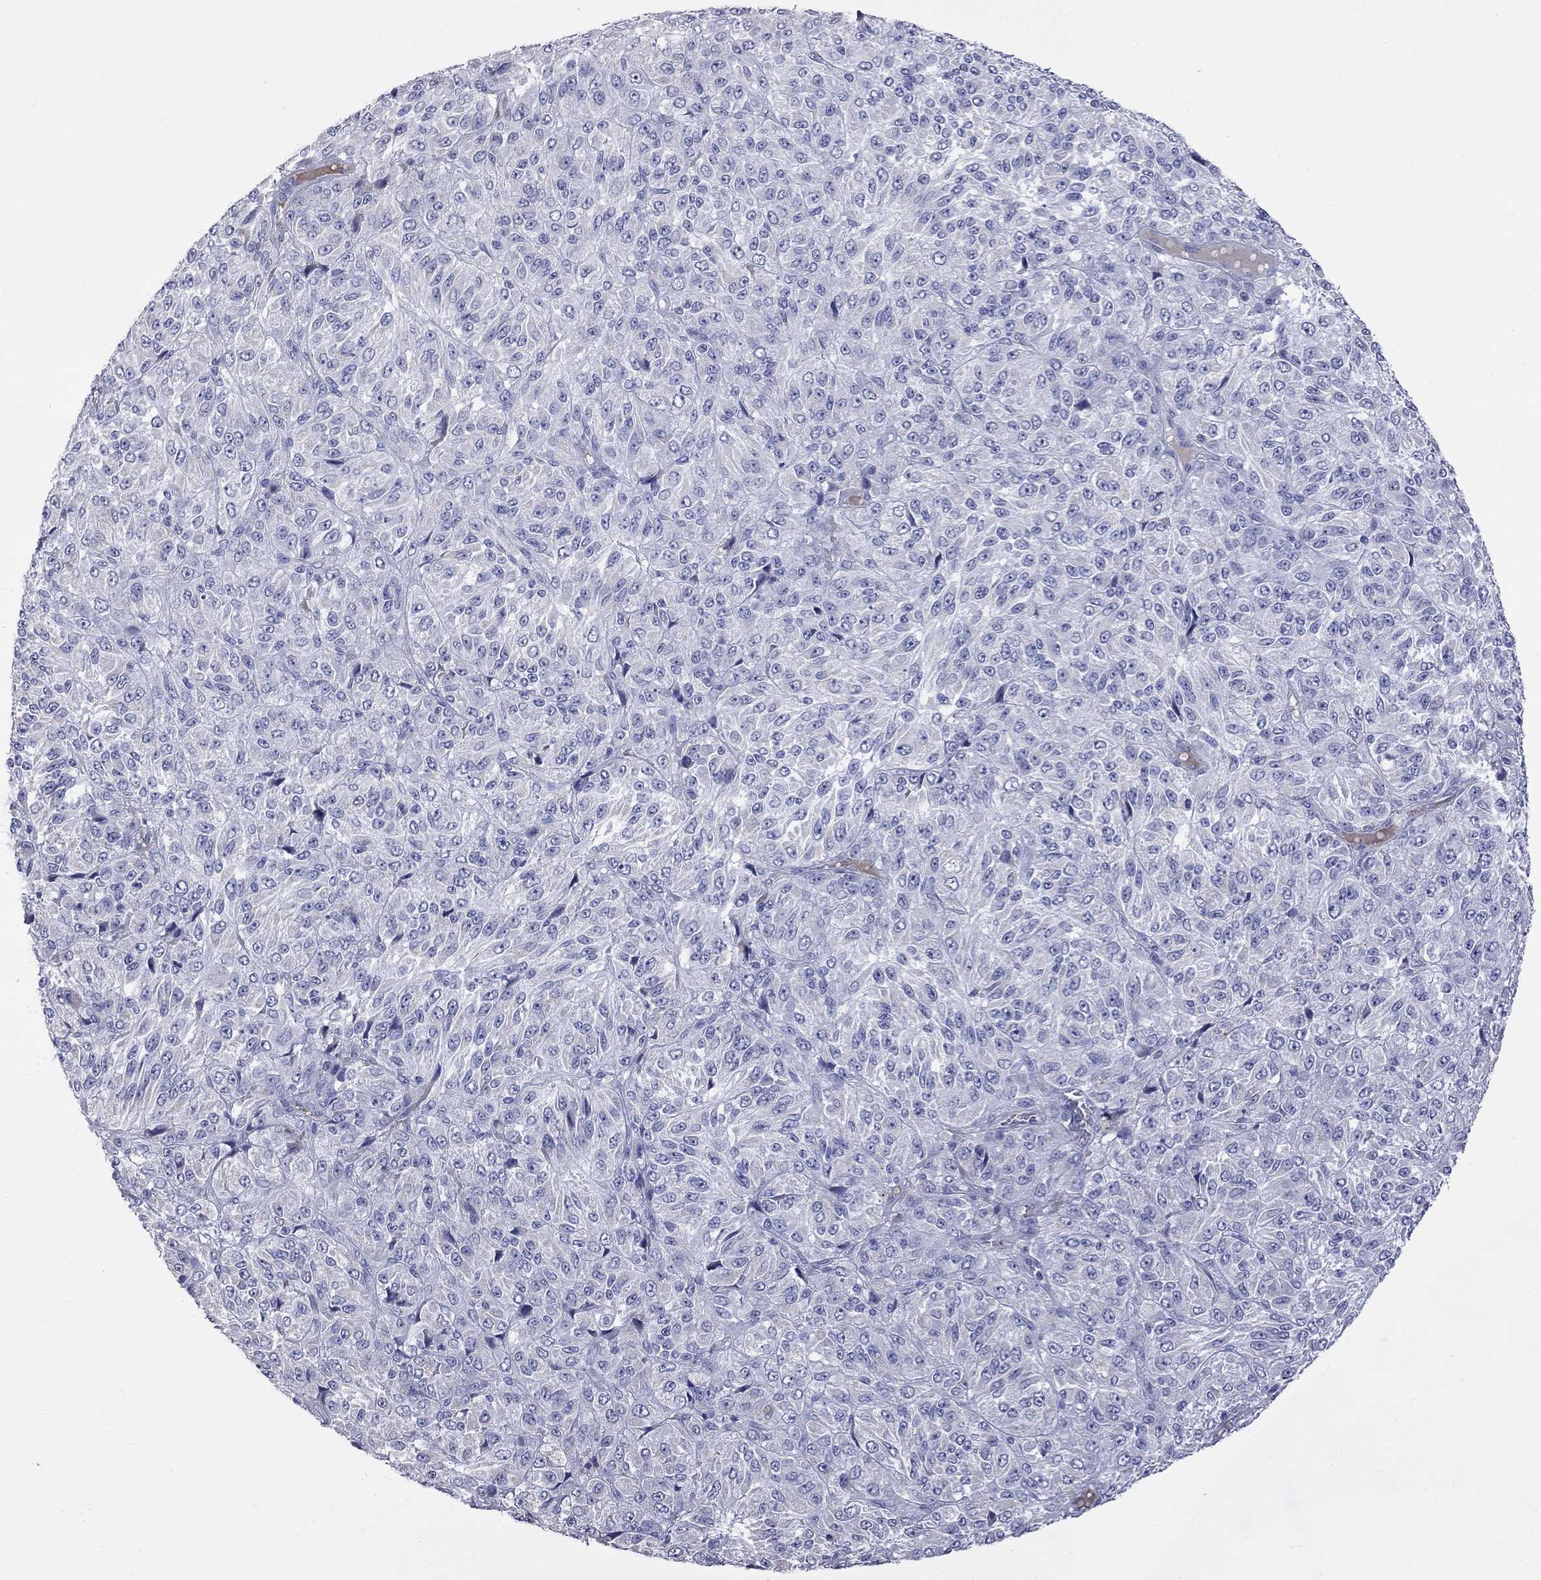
{"staining": {"intensity": "negative", "quantity": "none", "location": "none"}, "tissue": "melanoma", "cell_type": "Tumor cells", "image_type": "cancer", "snomed": [{"axis": "morphology", "description": "Malignant melanoma, Metastatic site"}, {"axis": "topography", "description": "Brain"}], "caption": "DAB immunohistochemical staining of melanoma demonstrates no significant staining in tumor cells.", "gene": "KCND2", "patient": {"sex": "female", "age": 56}}